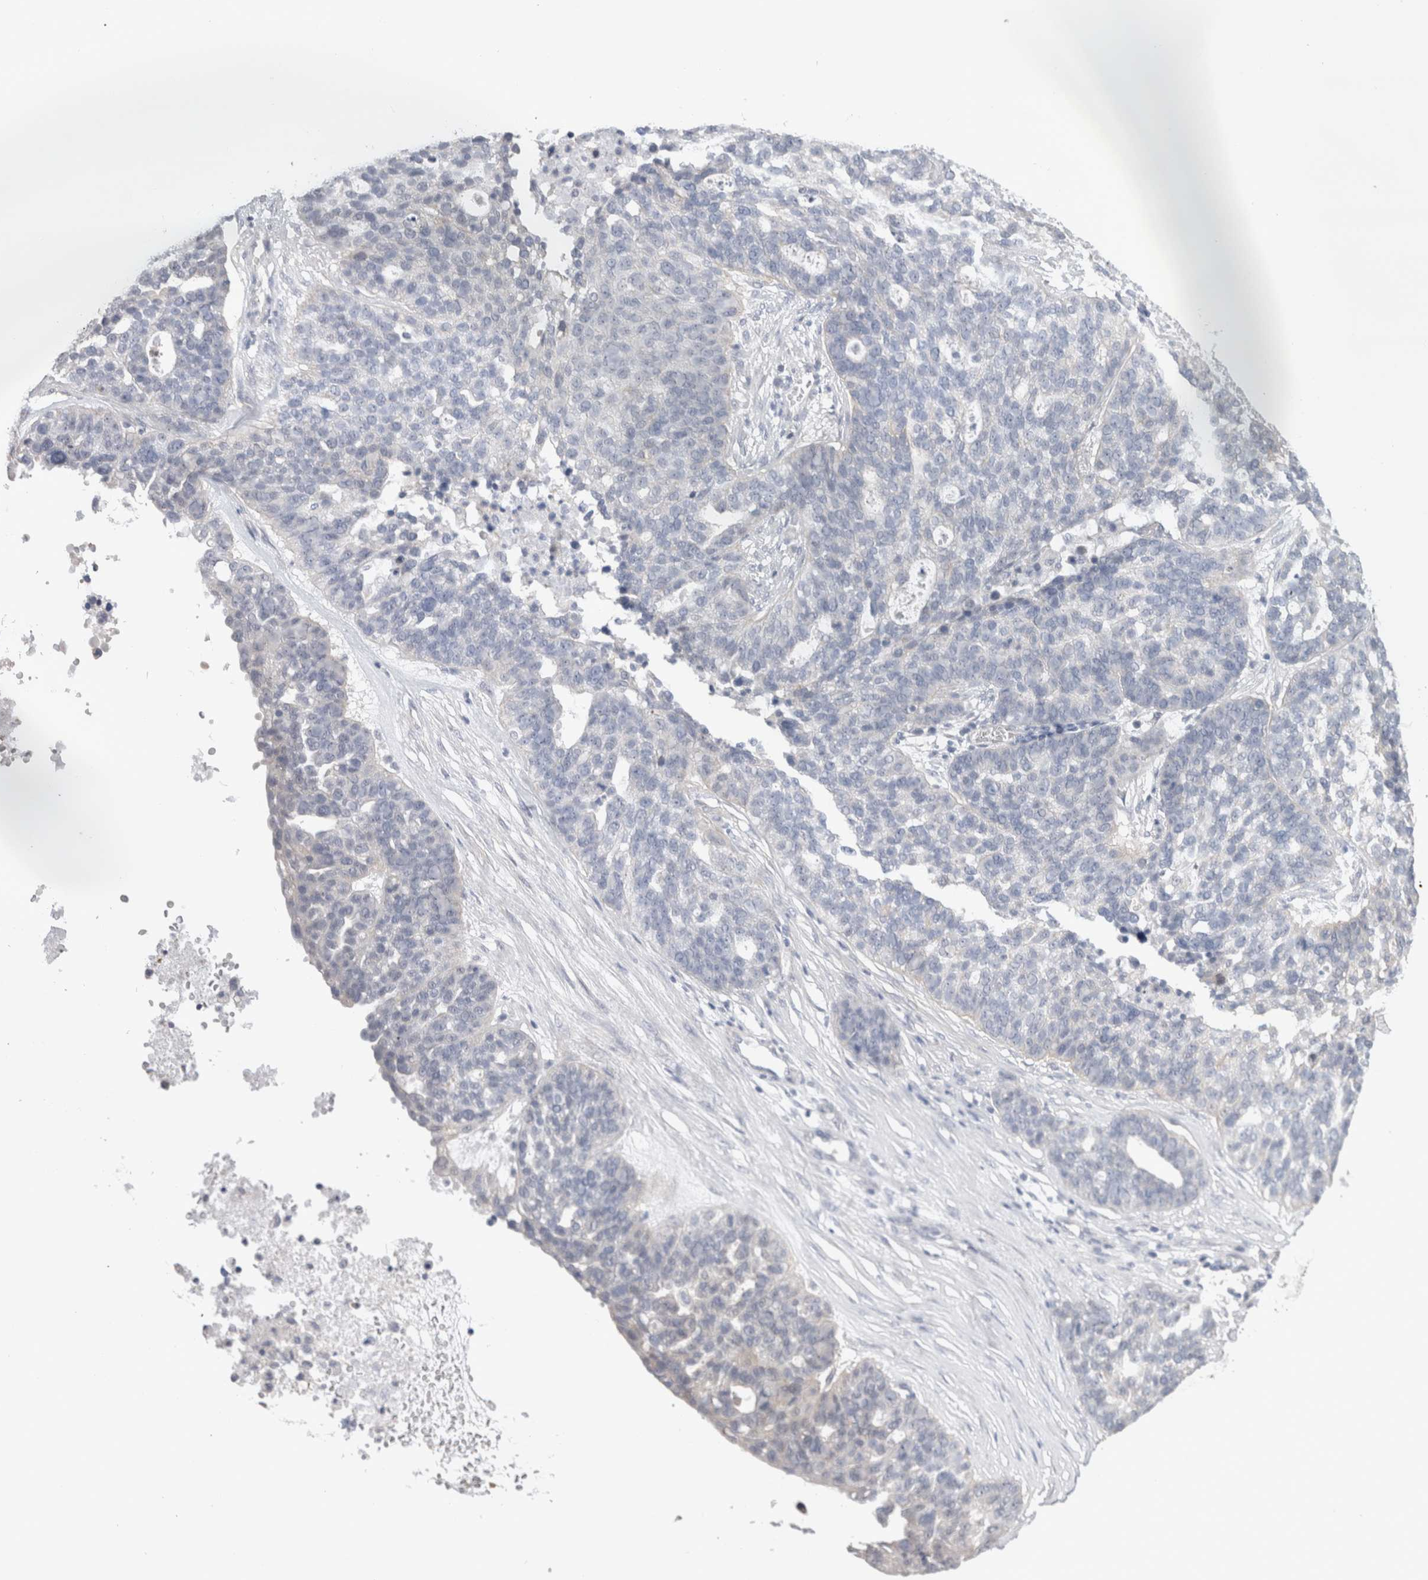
{"staining": {"intensity": "negative", "quantity": "none", "location": "none"}, "tissue": "ovarian cancer", "cell_type": "Tumor cells", "image_type": "cancer", "snomed": [{"axis": "morphology", "description": "Cystadenocarcinoma, serous, NOS"}, {"axis": "topography", "description": "Ovary"}], "caption": "Human ovarian cancer (serous cystadenocarcinoma) stained for a protein using IHC exhibits no expression in tumor cells.", "gene": "DMD", "patient": {"sex": "female", "age": 59}}